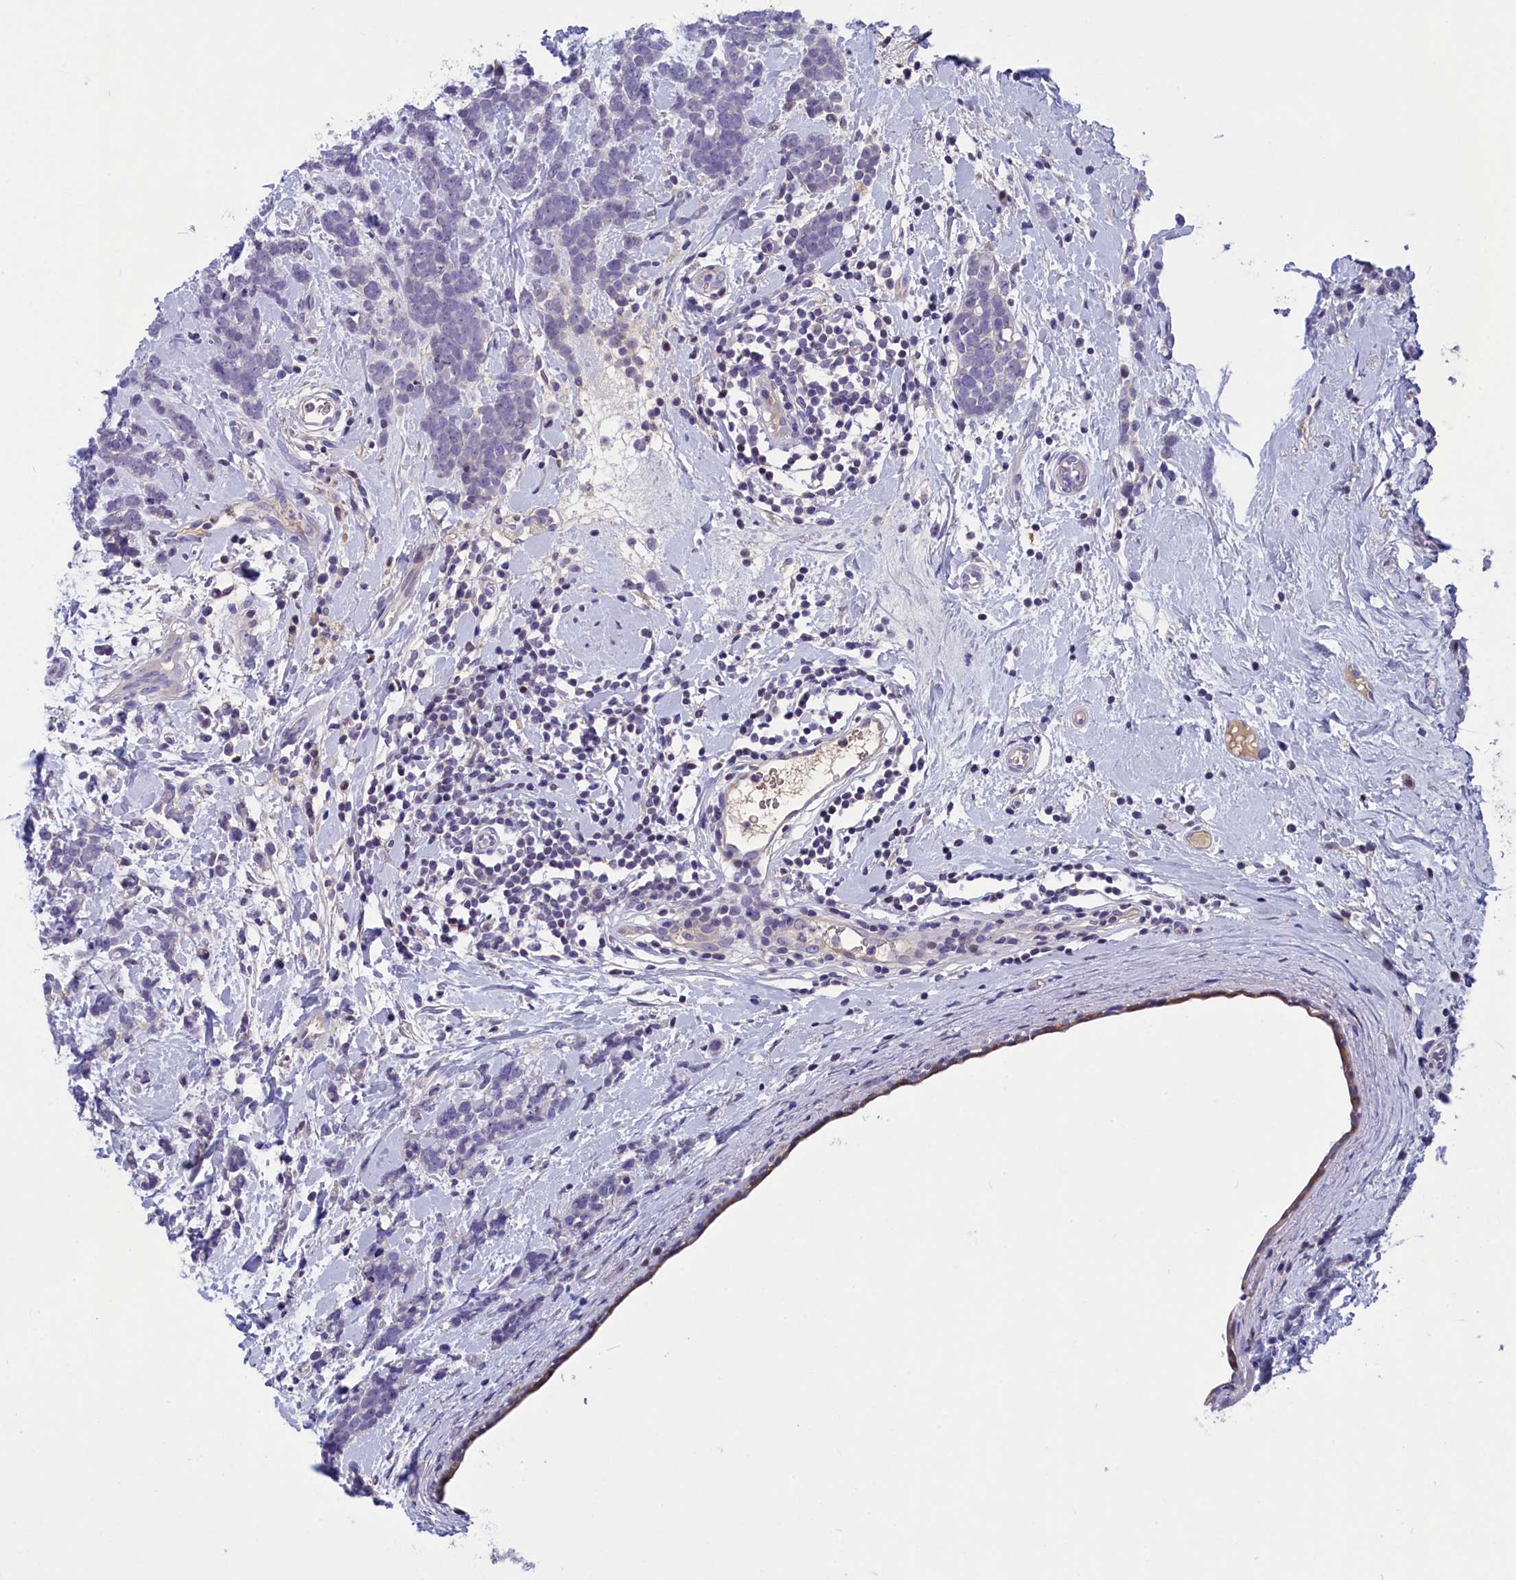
{"staining": {"intensity": "negative", "quantity": "none", "location": "none"}, "tissue": "breast cancer", "cell_type": "Tumor cells", "image_type": "cancer", "snomed": [{"axis": "morphology", "description": "Lobular carcinoma"}, {"axis": "topography", "description": "Breast"}], "caption": "The immunohistochemistry (IHC) photomicrograph has no significant staining in tumor cells of breast cancer tissue. The staining was performed using DAB to visualize the protein expression in brown, while the nuclei were stained in blue with hematoxylin (Magnification: 20x).", "gene": "NKPD1", "patient": {"sex": "female", "age": 58}}